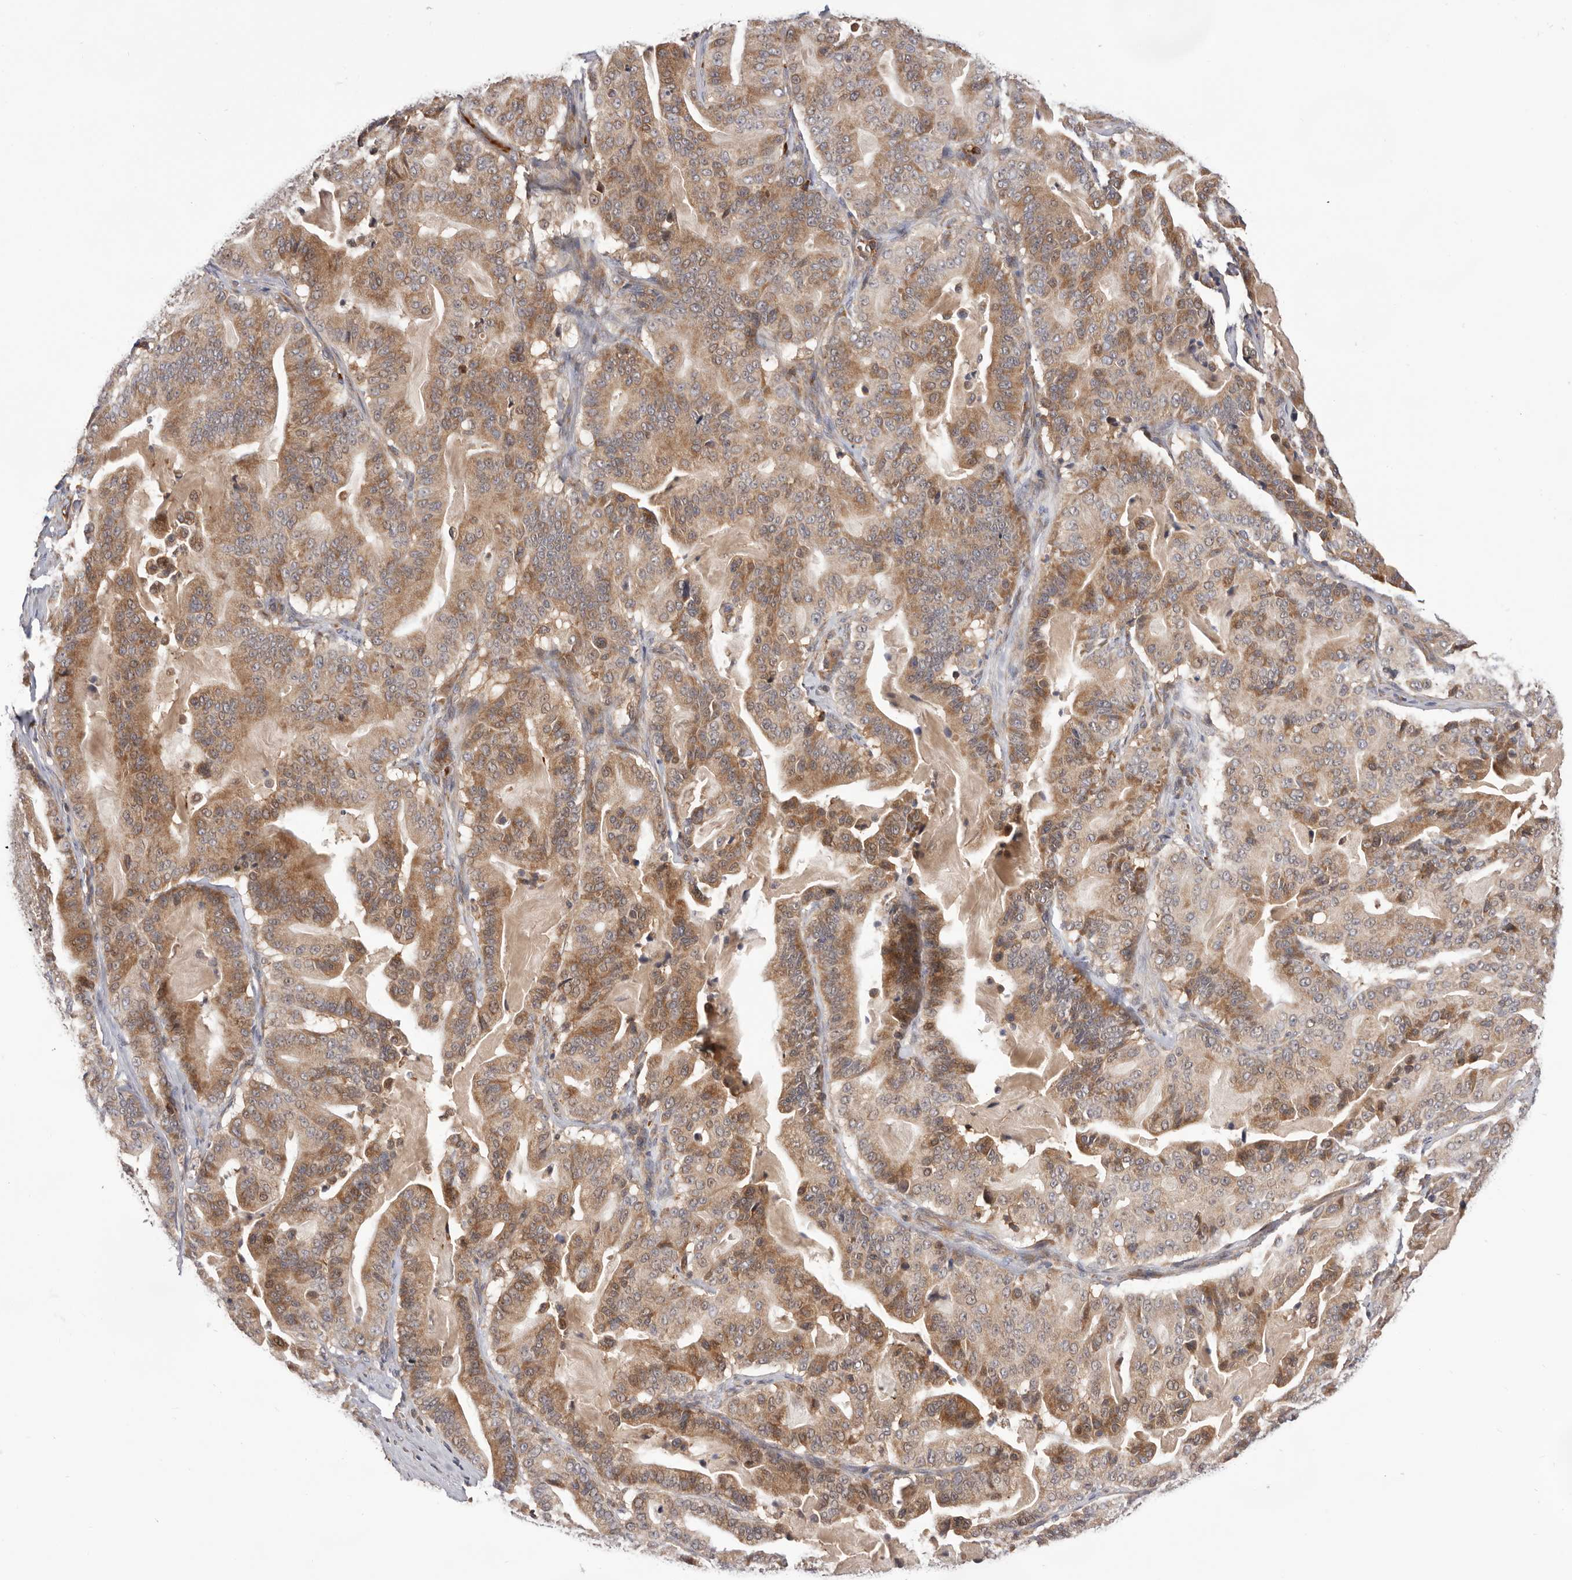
{"staining": {"intensity": "moderate", "quantity": ">75%", "location": "cytoplasmic/membranous"}, "tissue": "pancreatic cancer", "cell_type": "Tumor cells", "image_type": "cancer", "snomed": [{"axis": "morphology", "description": "Adenocarcinoma, NOS"}, {"axis": "topography", "description": "Pancreas"}], "caption": "Immunohistochemistry (IHC) of human pancreatic cancer (adenocarcinoma) exhibits medium levels of moderate cytoplasmic/membranous positivity in approximately >75% of tumor cells. The staining was performed using DAB, with brown indicating positive protein expression. Nuclei are stained blue with hematoxylin.", "gene": "RNF213", "patient": {"sex": "male", "age": 63}}